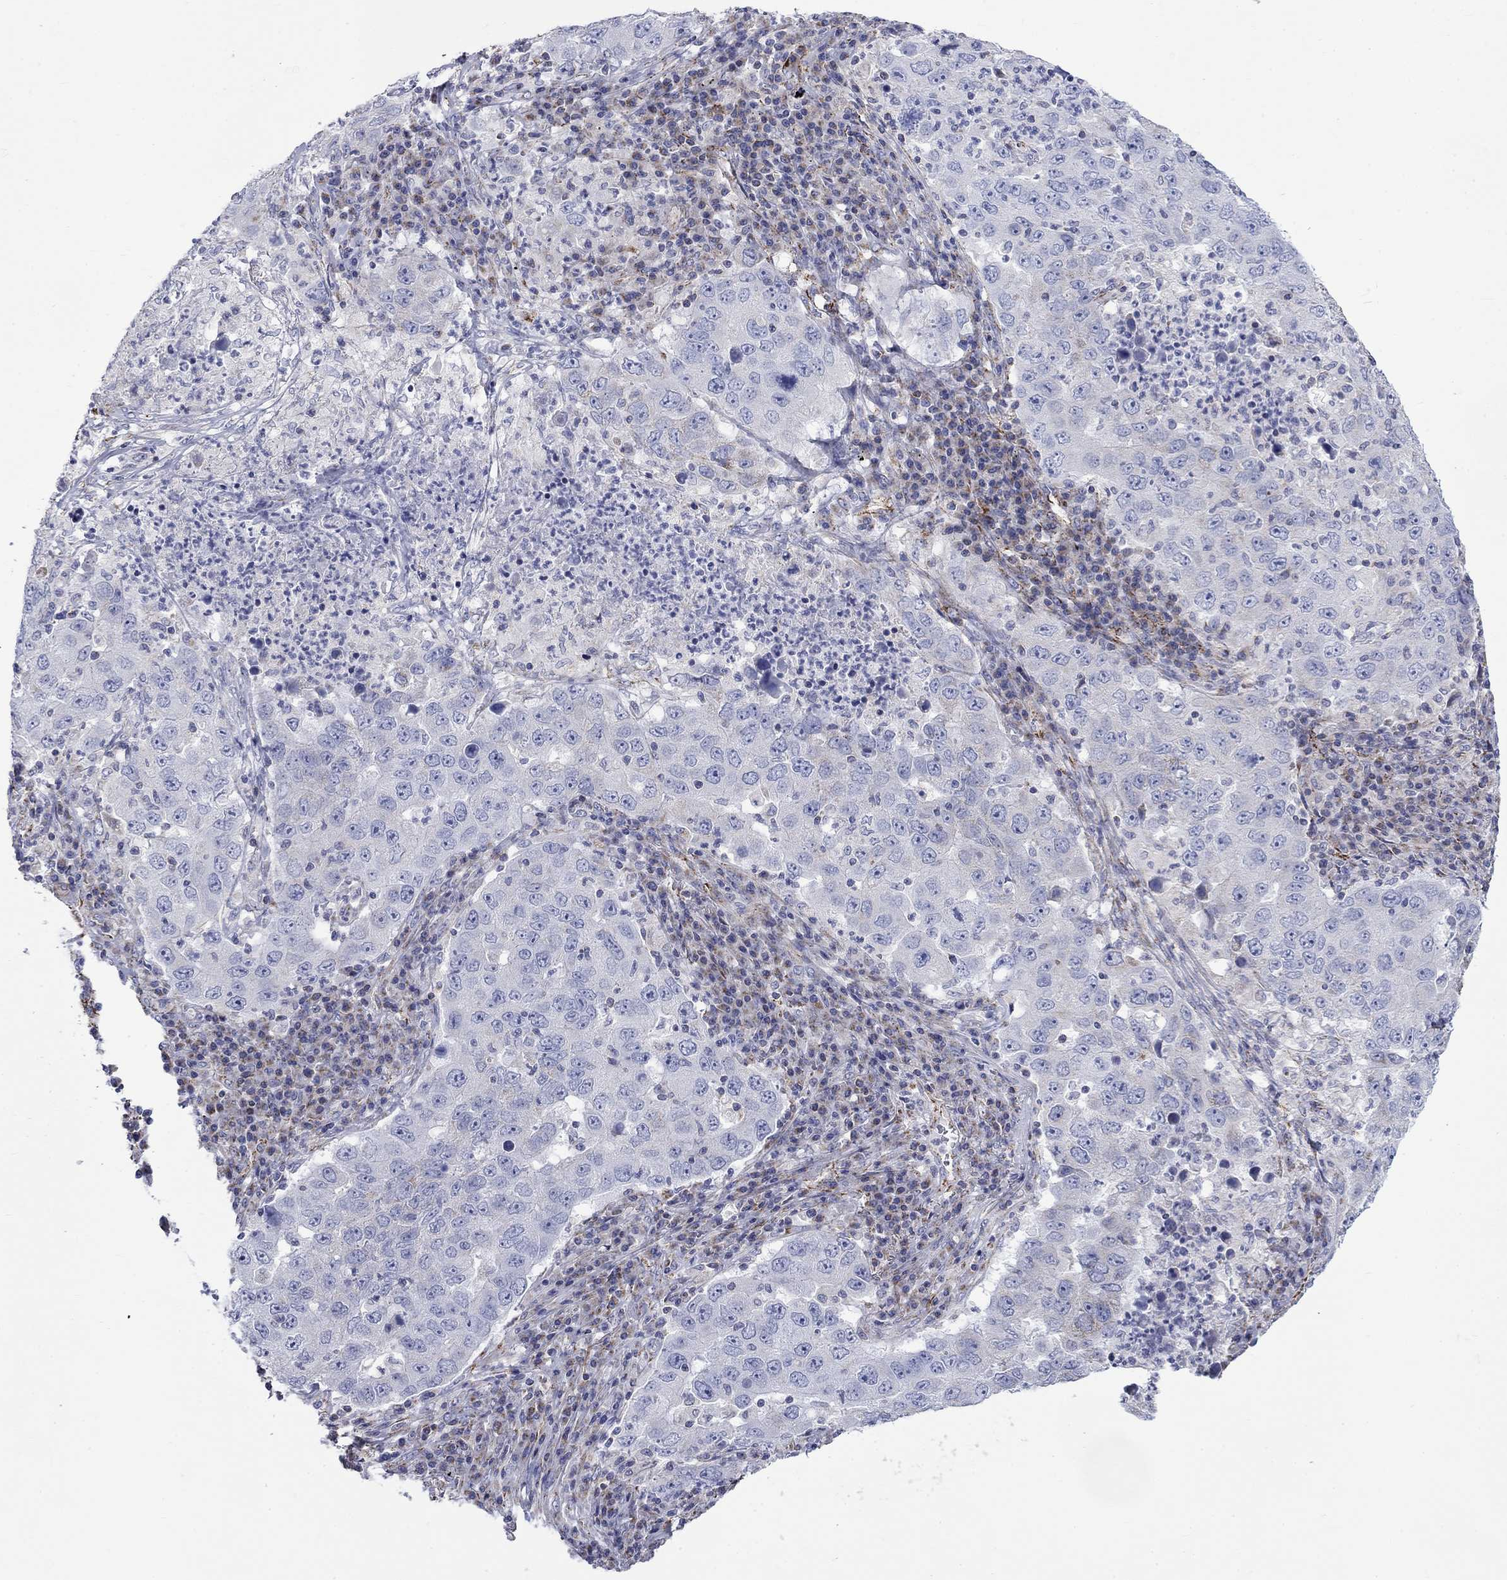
{"staining": {"intensity": "negative", "quantity": "none", "location": "none"}, "tissue": "lung cancer", "cell_type": "Tumor cells", "image_type": "cancer", "snomed": [{"axis": "morphology", "description": "Adenocarcinoma, NOS"}, {"axis": "topography", "description": "Lung"}], "caption": "This is a photomicrograph of IHC staining of lung cancer, which shows no positivity in tumor cells.", "gene": "CISD1", "patient": {"sex": "male", "age": 73}}